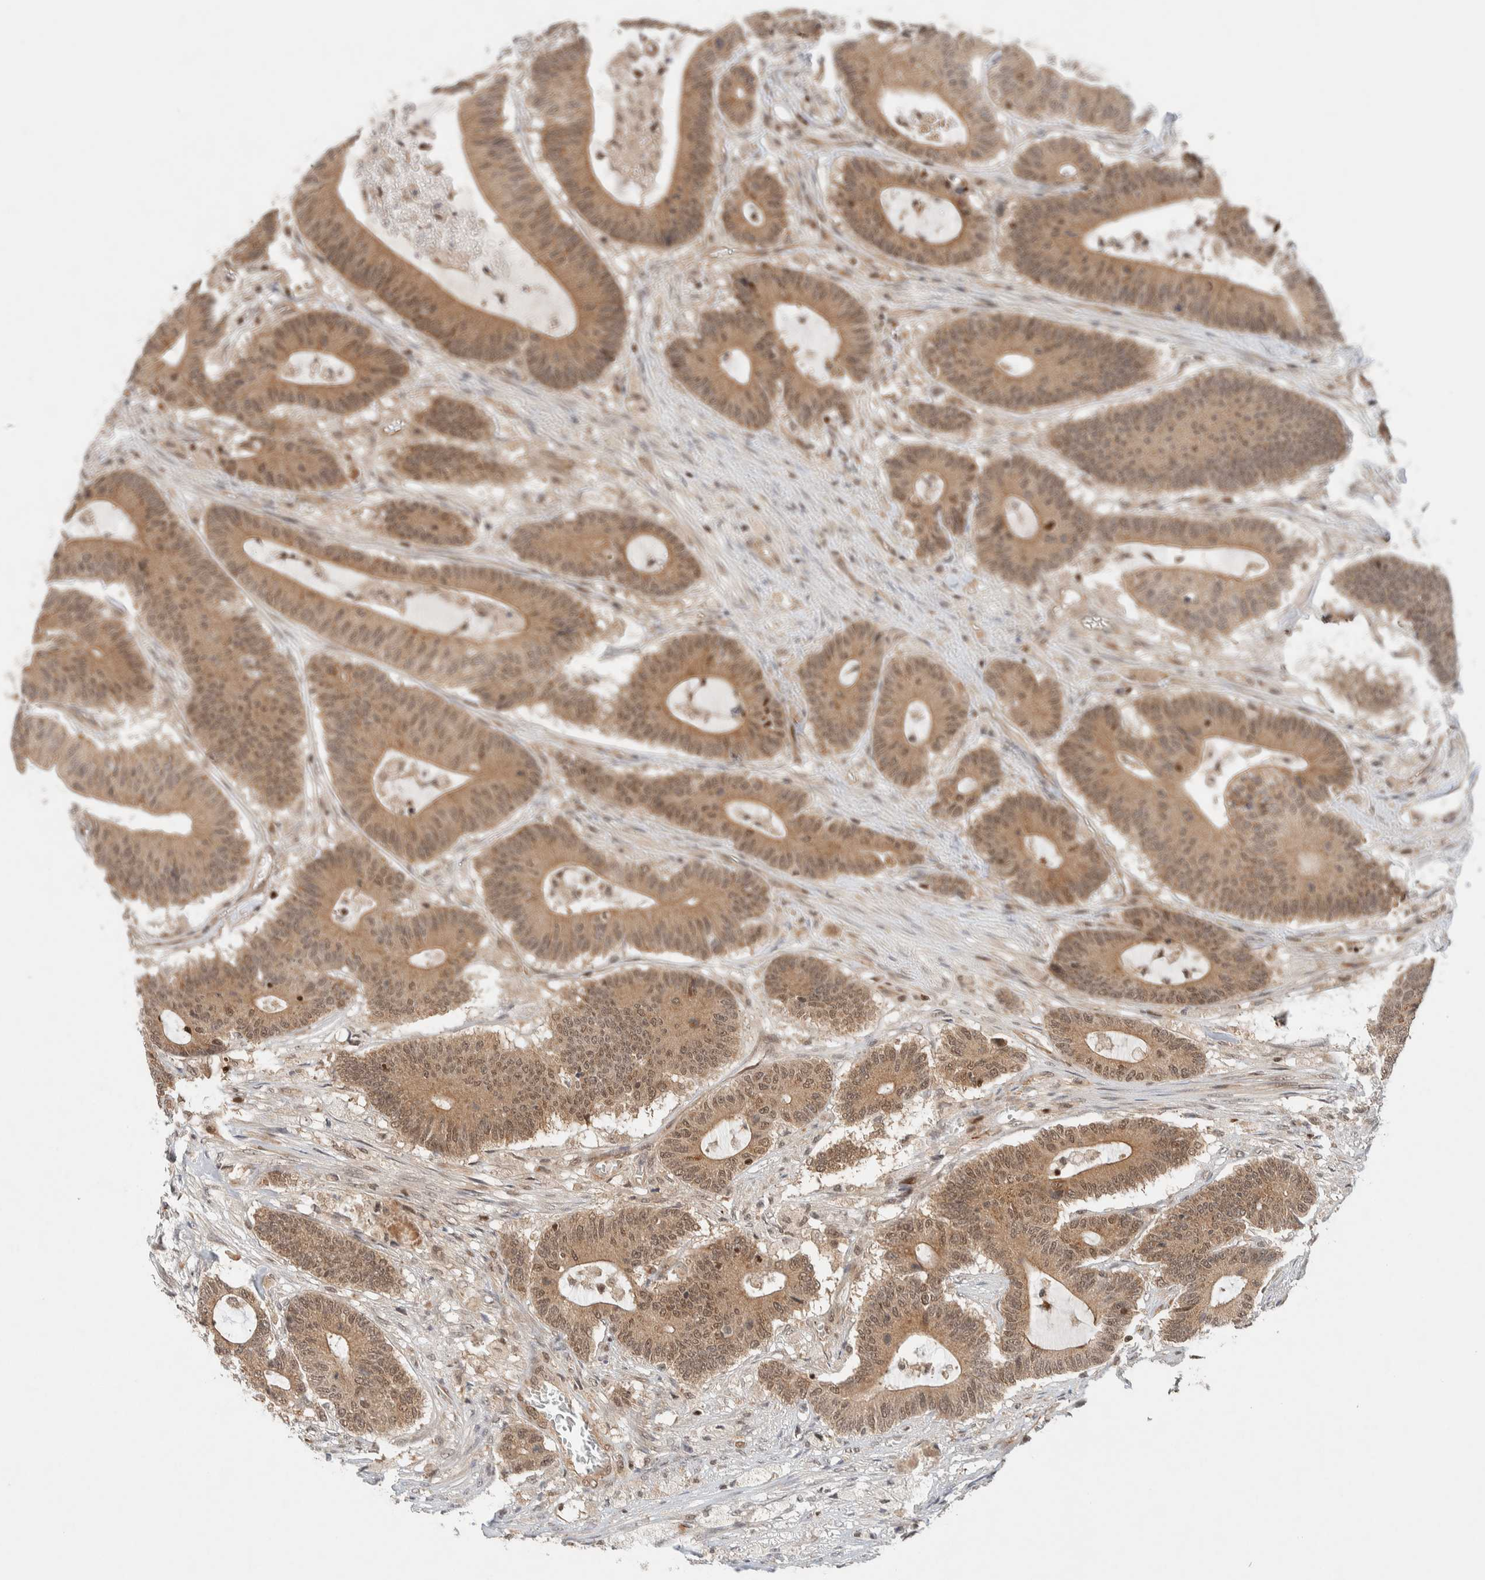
{"staining": {"intensity": "moderate", "quantity": ">75%", "location": "cytoplasmic/membranous,nuclear"}, "tissue": "colorectal cancer", "cell_type": "Tumor cells", "image_type": "cancer", "snomed": [{"axis": "morphology", "description": "Adenocarcinoma, NOS"}, {"axis": "topography", "description": "Colon"}], "caption": "Colorectal adenocarcinoma stained with a brown dye exhibits moderate cytoplasmic/membranous and nuclear positive expression in about >75% of tumor cells.", "gene": "C8orf76", "patient": {"sex": "female", "age": 84}}